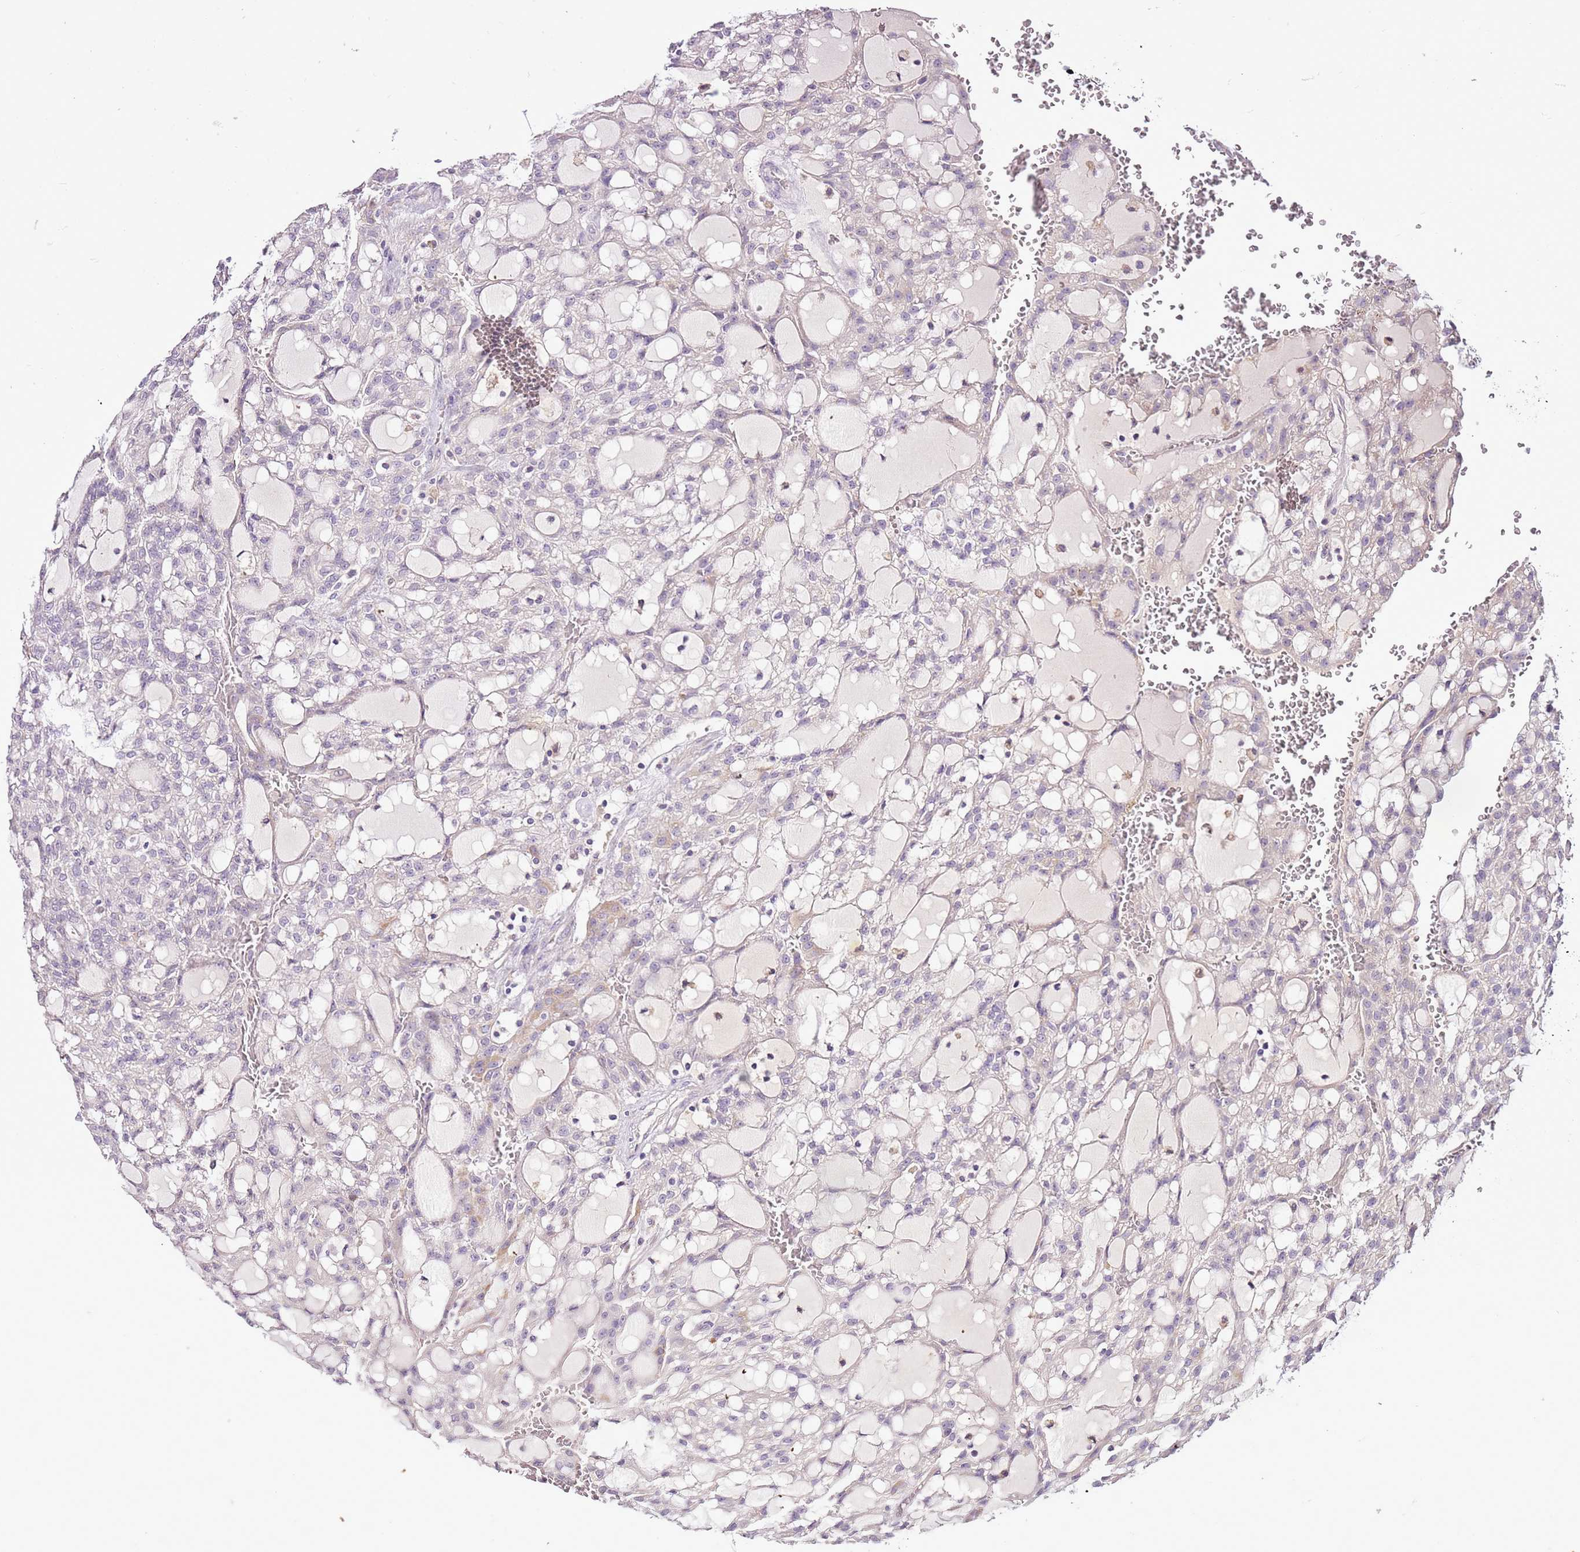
{"staining": {"intensity": "negative", "quantity": "none", "location": "none"}, "tissue": "renal cancer", "cell_type": "Tumor cells", "image_type": "cancer", "snomed": [{"axis": "morphology", "description": "Adenocarcinoma, NOS"}, {"axis": "topography", "description": "Kidney"}], "caption": "There is no significant positivity in tumor cells of renal adenocarcinoma.", "gene": "CMKLR1", "patient": {"sex": "male", "age": 63}}